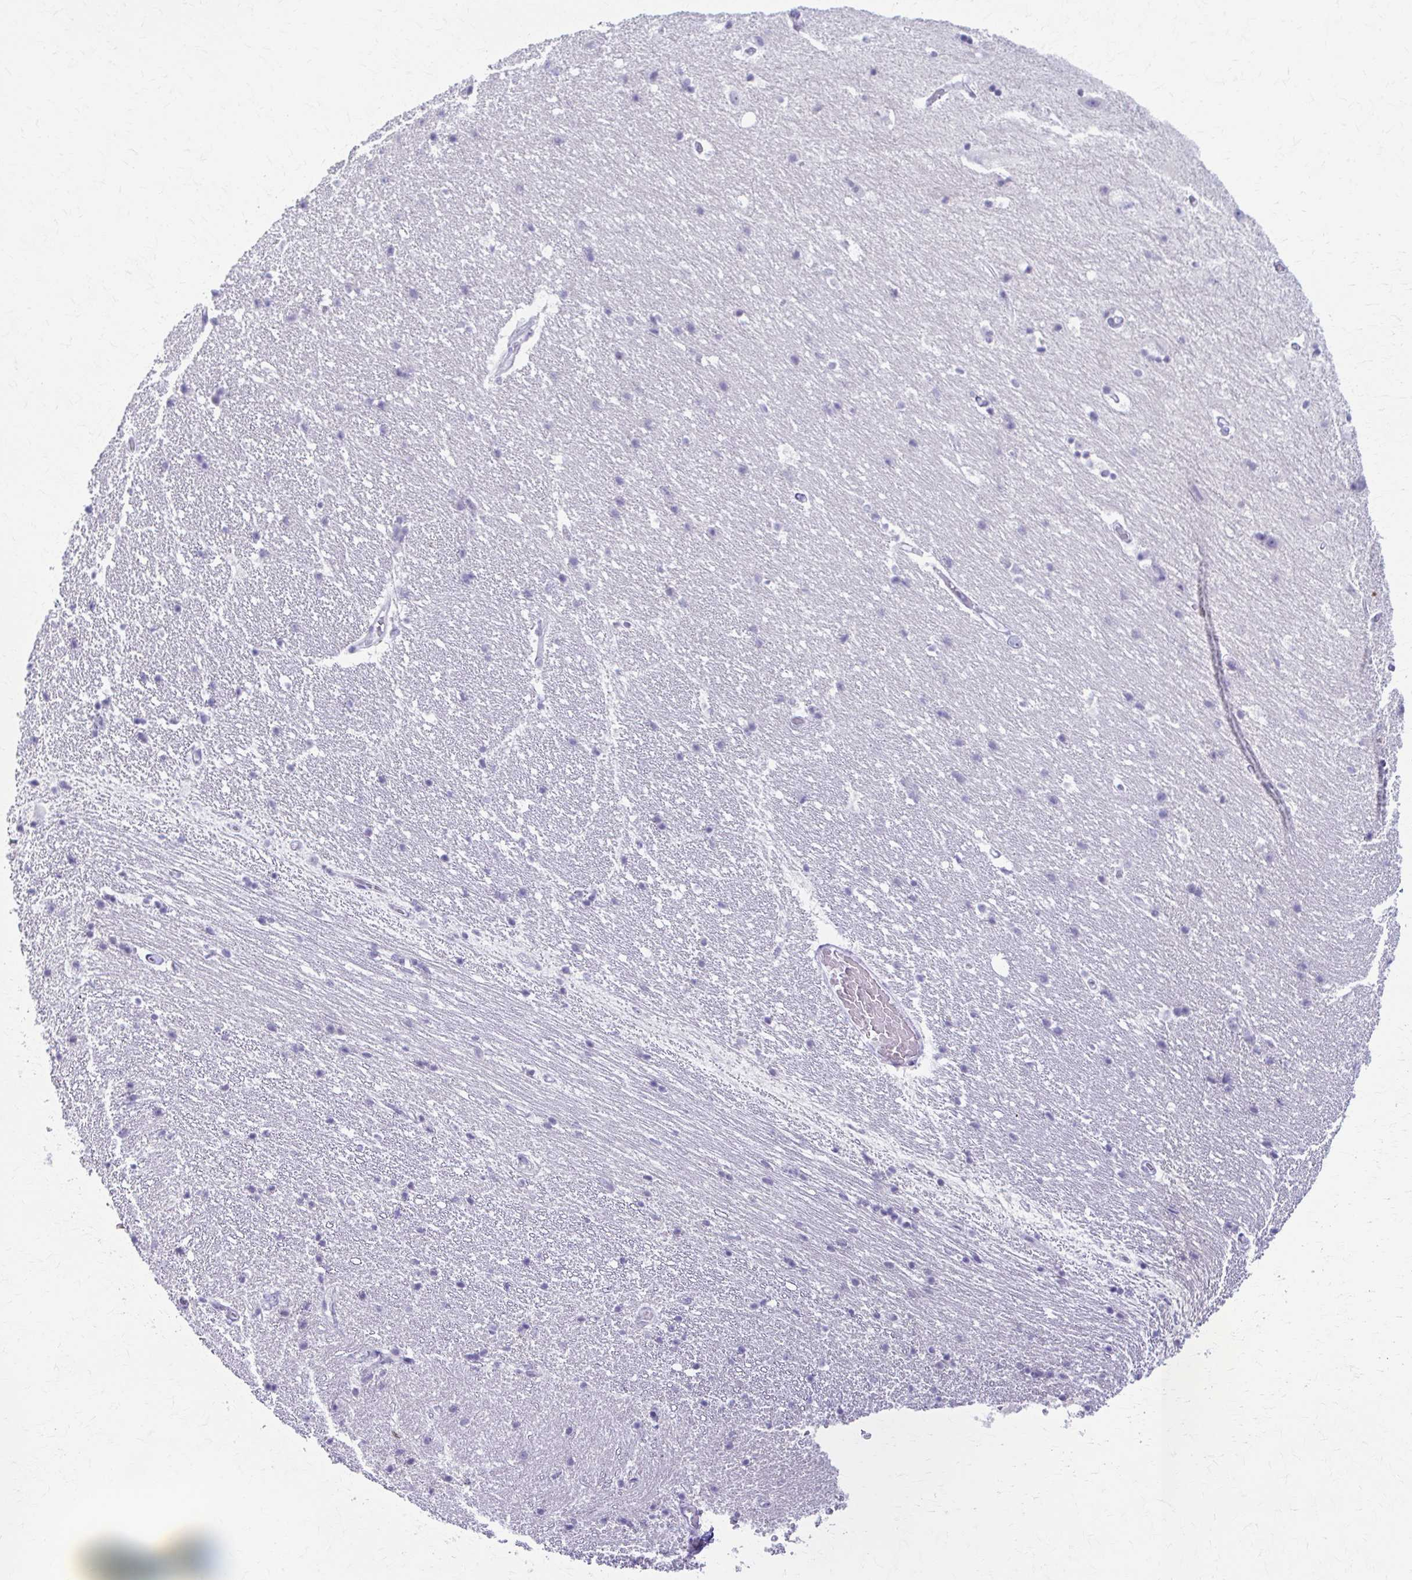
{"staining": {"intensity": "negative", "quantity": "none", "location": "none"}, "tissue": "hippocampus", "cell_type": "Glial cells", "image_type": "normal", "snomed": [{"axis": "morphology", "description": "Normal tissue, NOS"}, {"axis": "topography", "description": "Hippocampus"}], "caption": "Immunohistochemistry photomicrograph of unremarkable hippocampus: hippocampus stained with DAB (3,3'-diaminobenzidine) demonstrates no significant protein positivity in glial cells.", "gene": "LDLRAP1", "patient": {"sex": "male", "age": 63}}